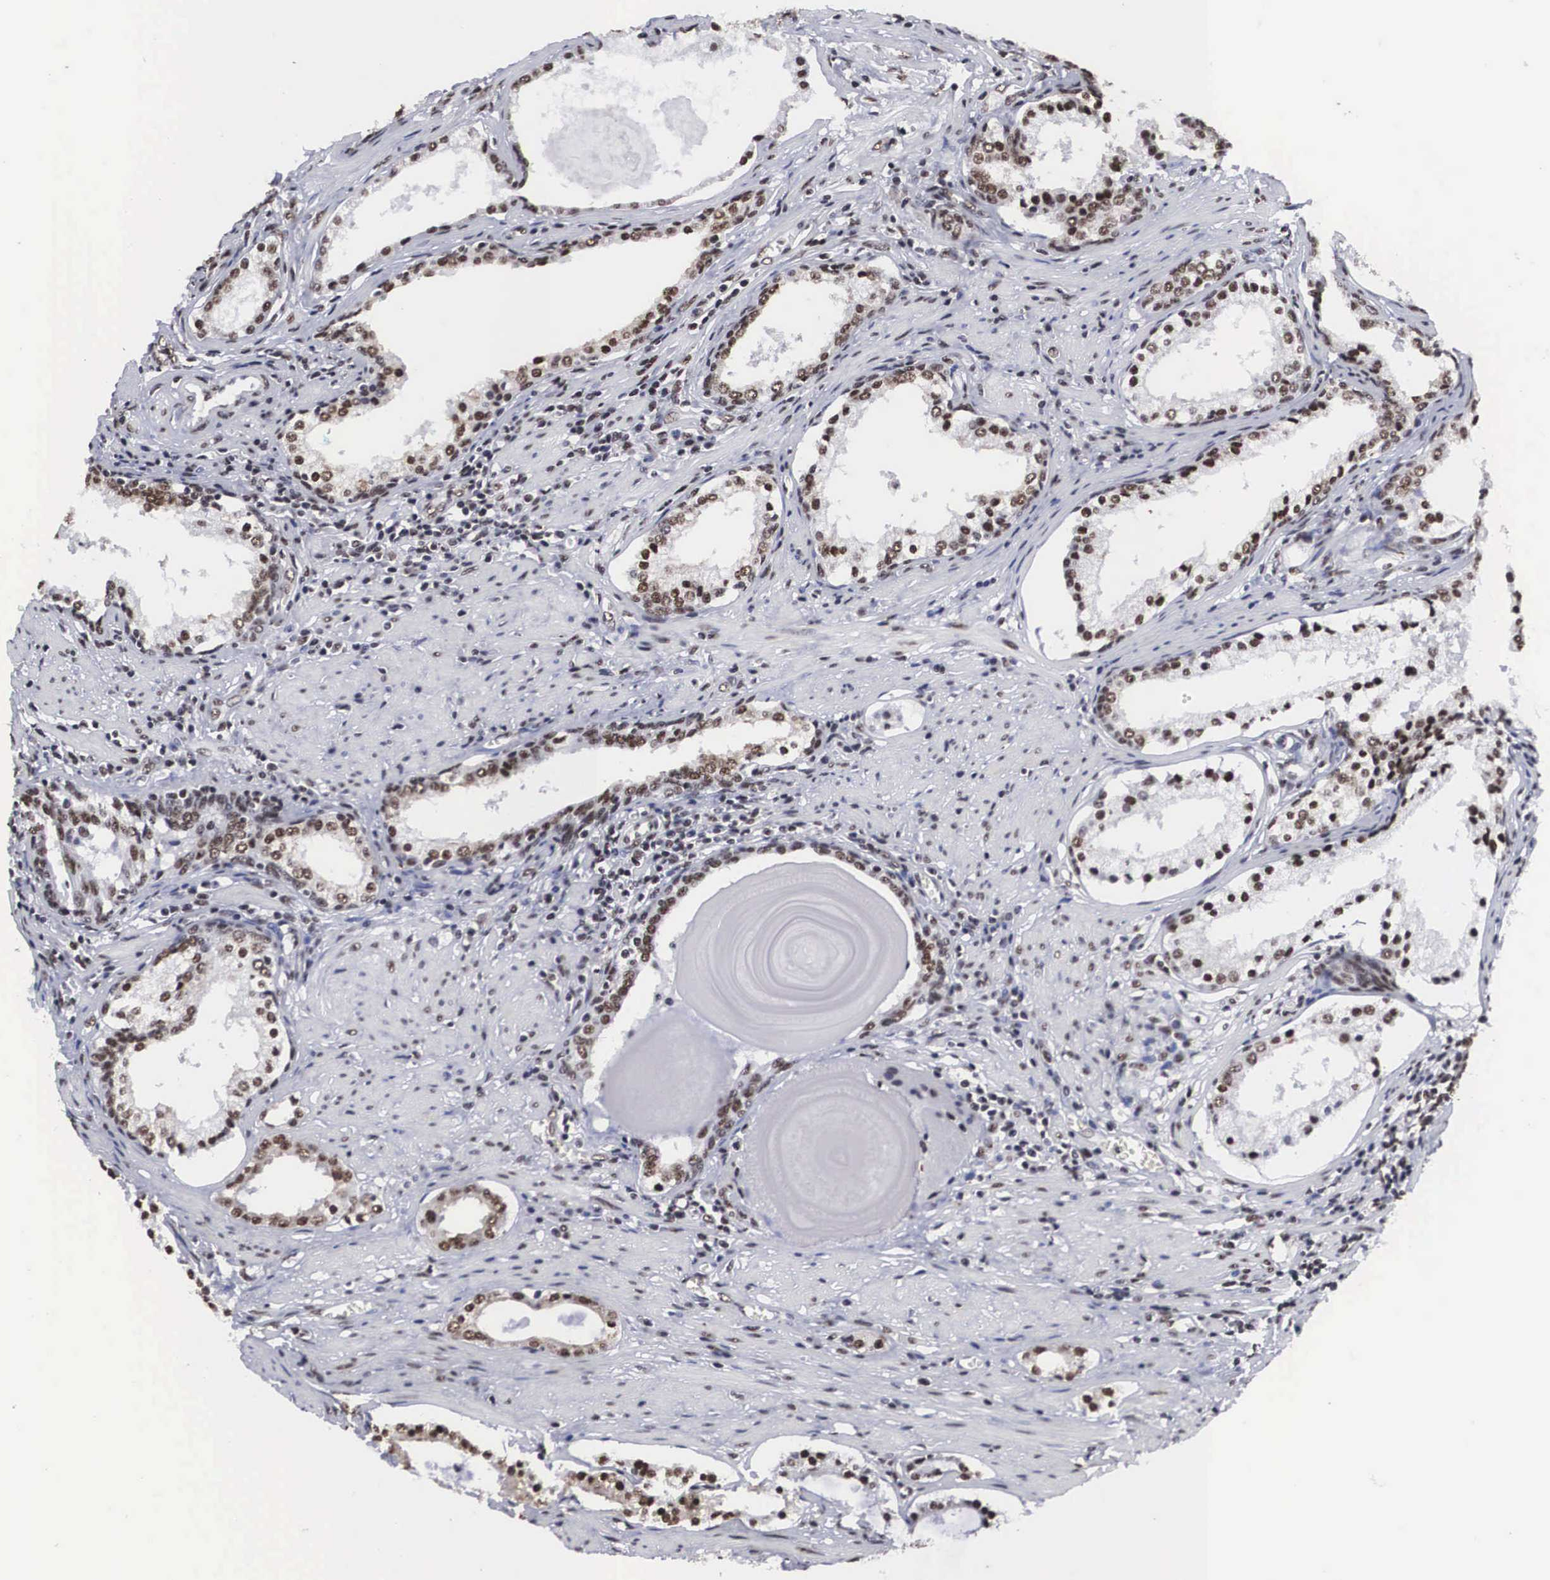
{"staining": {"intensity": "moderate", "quantity": ">75%", "location": "nuclear"}, "tissue": "prostate cancer", "cell_type": "Tumor cells", "image_type": "cancer", "snomed": [{"axis": "morphology", "description": "Adenocarcinoma, Medium grade"}, {"axis": "topography", "description": "Prostate"}], "caption": "IHC staining of prostate adenocarcinoma (medium-grade), which demonstrates medium levels of moderate nuclear positivity in about >75% of tumor cells indicating moderate nuclear protein staining. The staining was performed using DAB (3,3'-diaminobenzidine) (brown) for protein detection and nuclei were counterstained in hematoxylin (blue).", "gene": "ACIN1", "patient": {"sex": "male", "age": 73}}